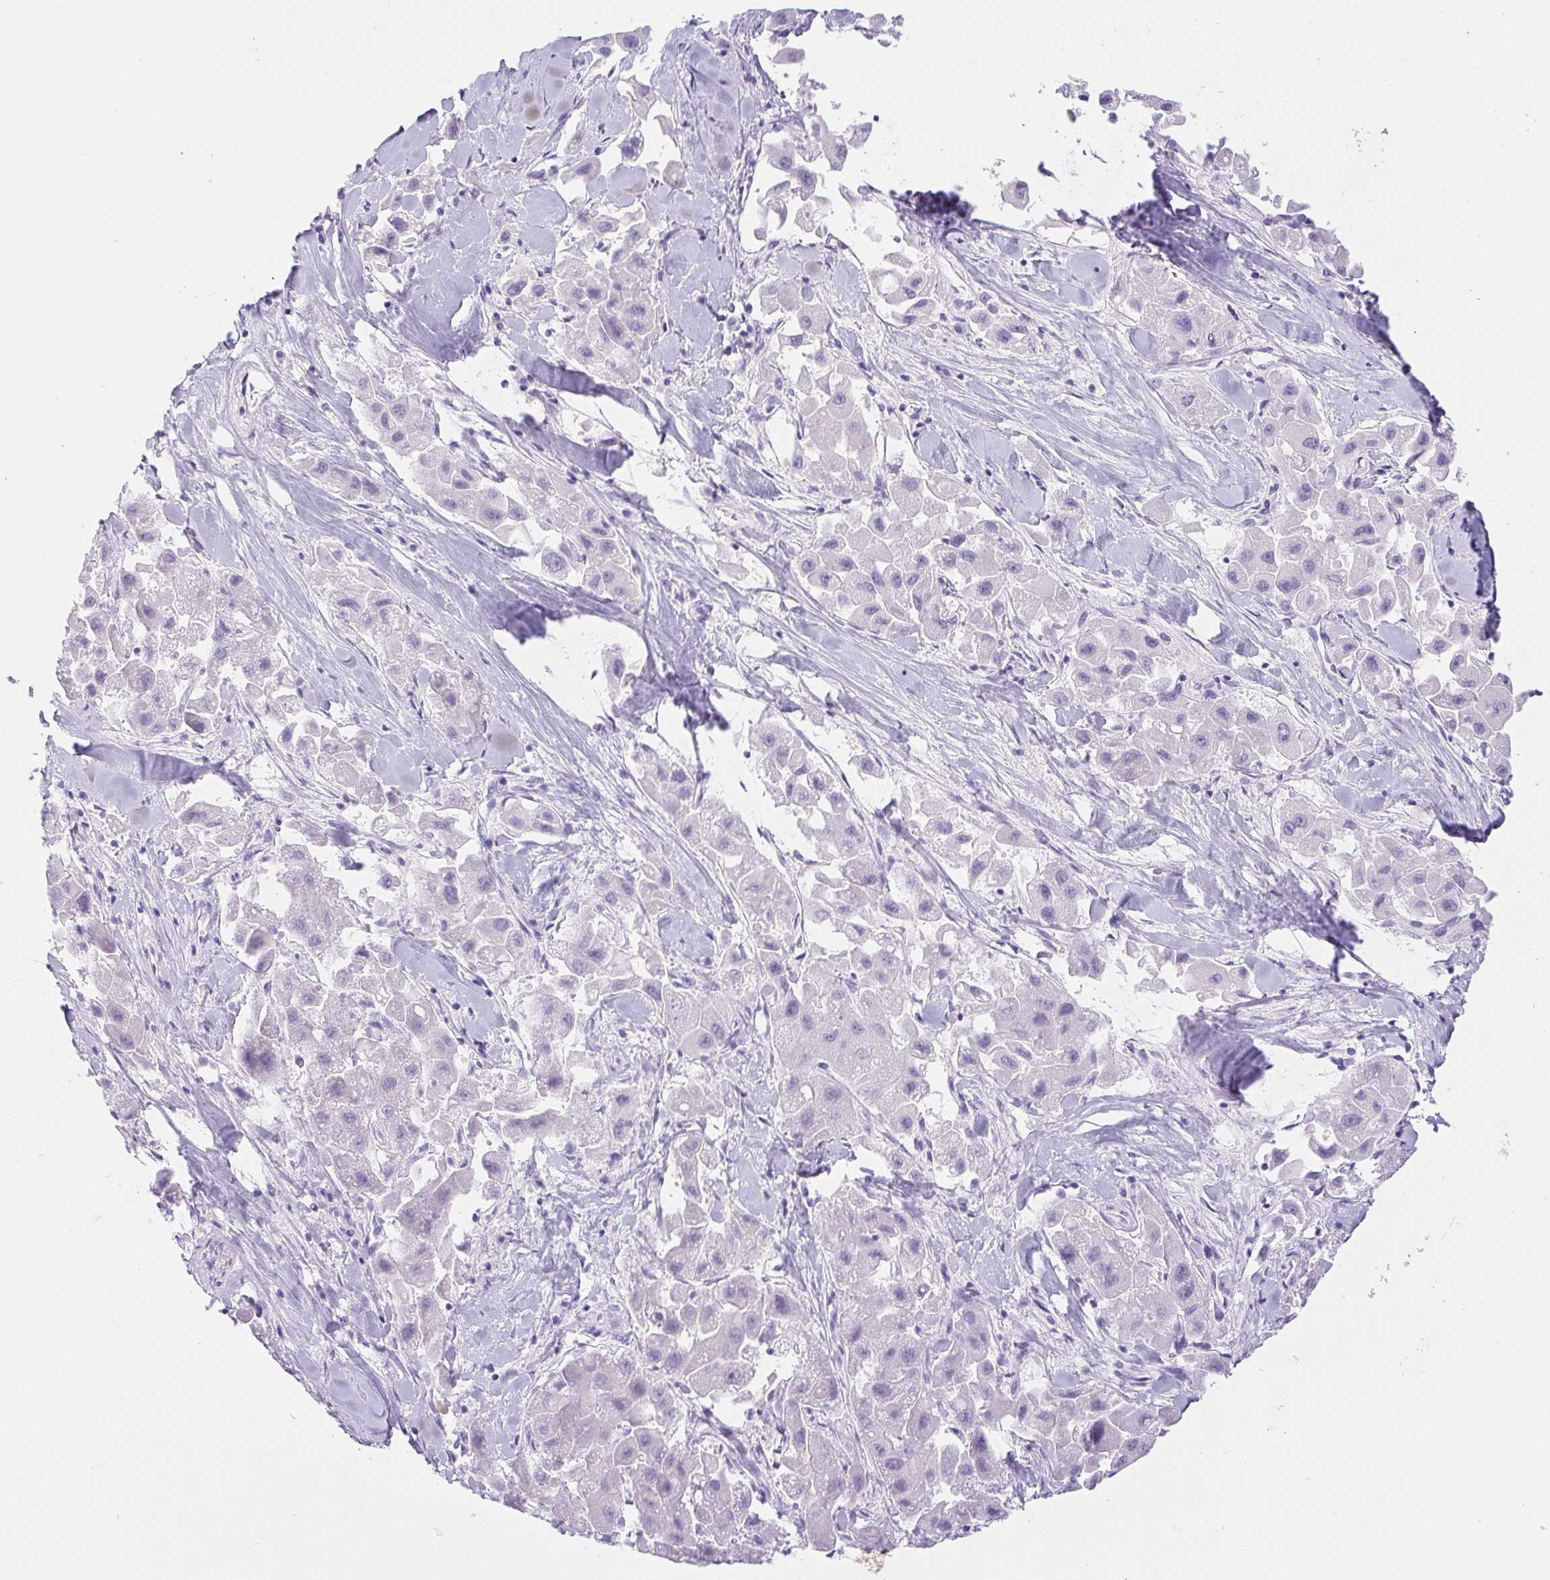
{"staining": {"intensity": "negative", "quantity": "none", "location": "none"}, "tissue": "liver cancer", "cell_type": "Tumor cells", "image_type": "cancer", "snomed": [{"axis": "morphology", "description": "Carcinoma, Hepatocellular, NOS"}, {"axis": "topography", "description": "Liver"}], "caption": "Protein analysis of liver cancer displays no significant positivity in tumor cells.", "gene": "PNLIP", "patient": {"sex": "male", "age": 24}}